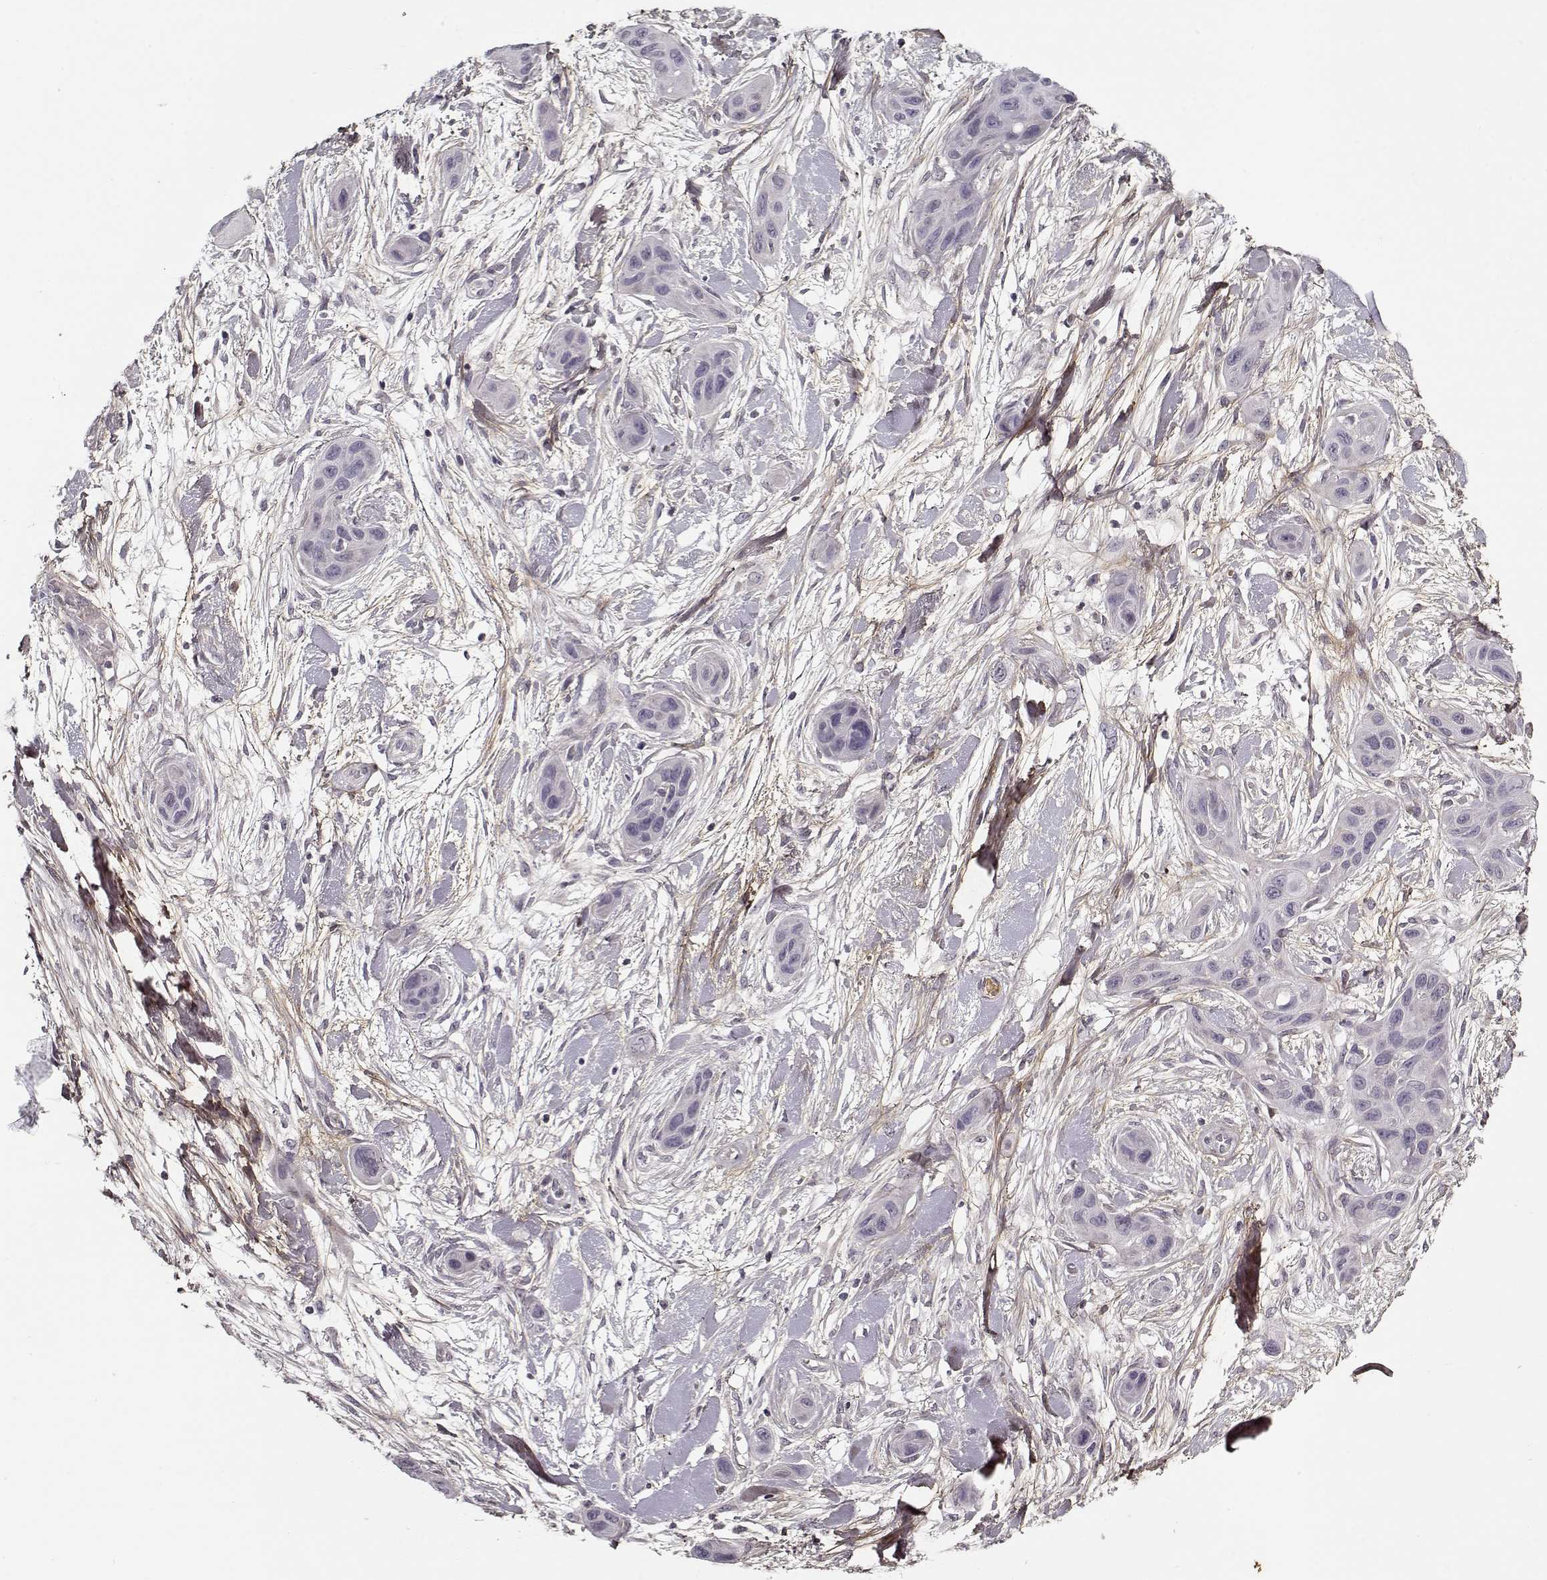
{"staining": {"intensity": "negative", "quantity": "none", "location": "none"}, "tissue": "skin cancer", "cell_type": "Tumor cells", "image_type": "cancer", "snomed": [{"axis": "morphology", "description": "Squamous cell carcinoma, NOS"}, {"axis": "topography", "description": "Skin"}], "caption": "Immunohistochemical staining of human skin cancer (squamous cell carcinoma) shows no significant expression in tumor cells. (DAB IHC with hematoxylin counter stain).", "gene": "LUM", "patient": {"sex": "male", "age": 79}}